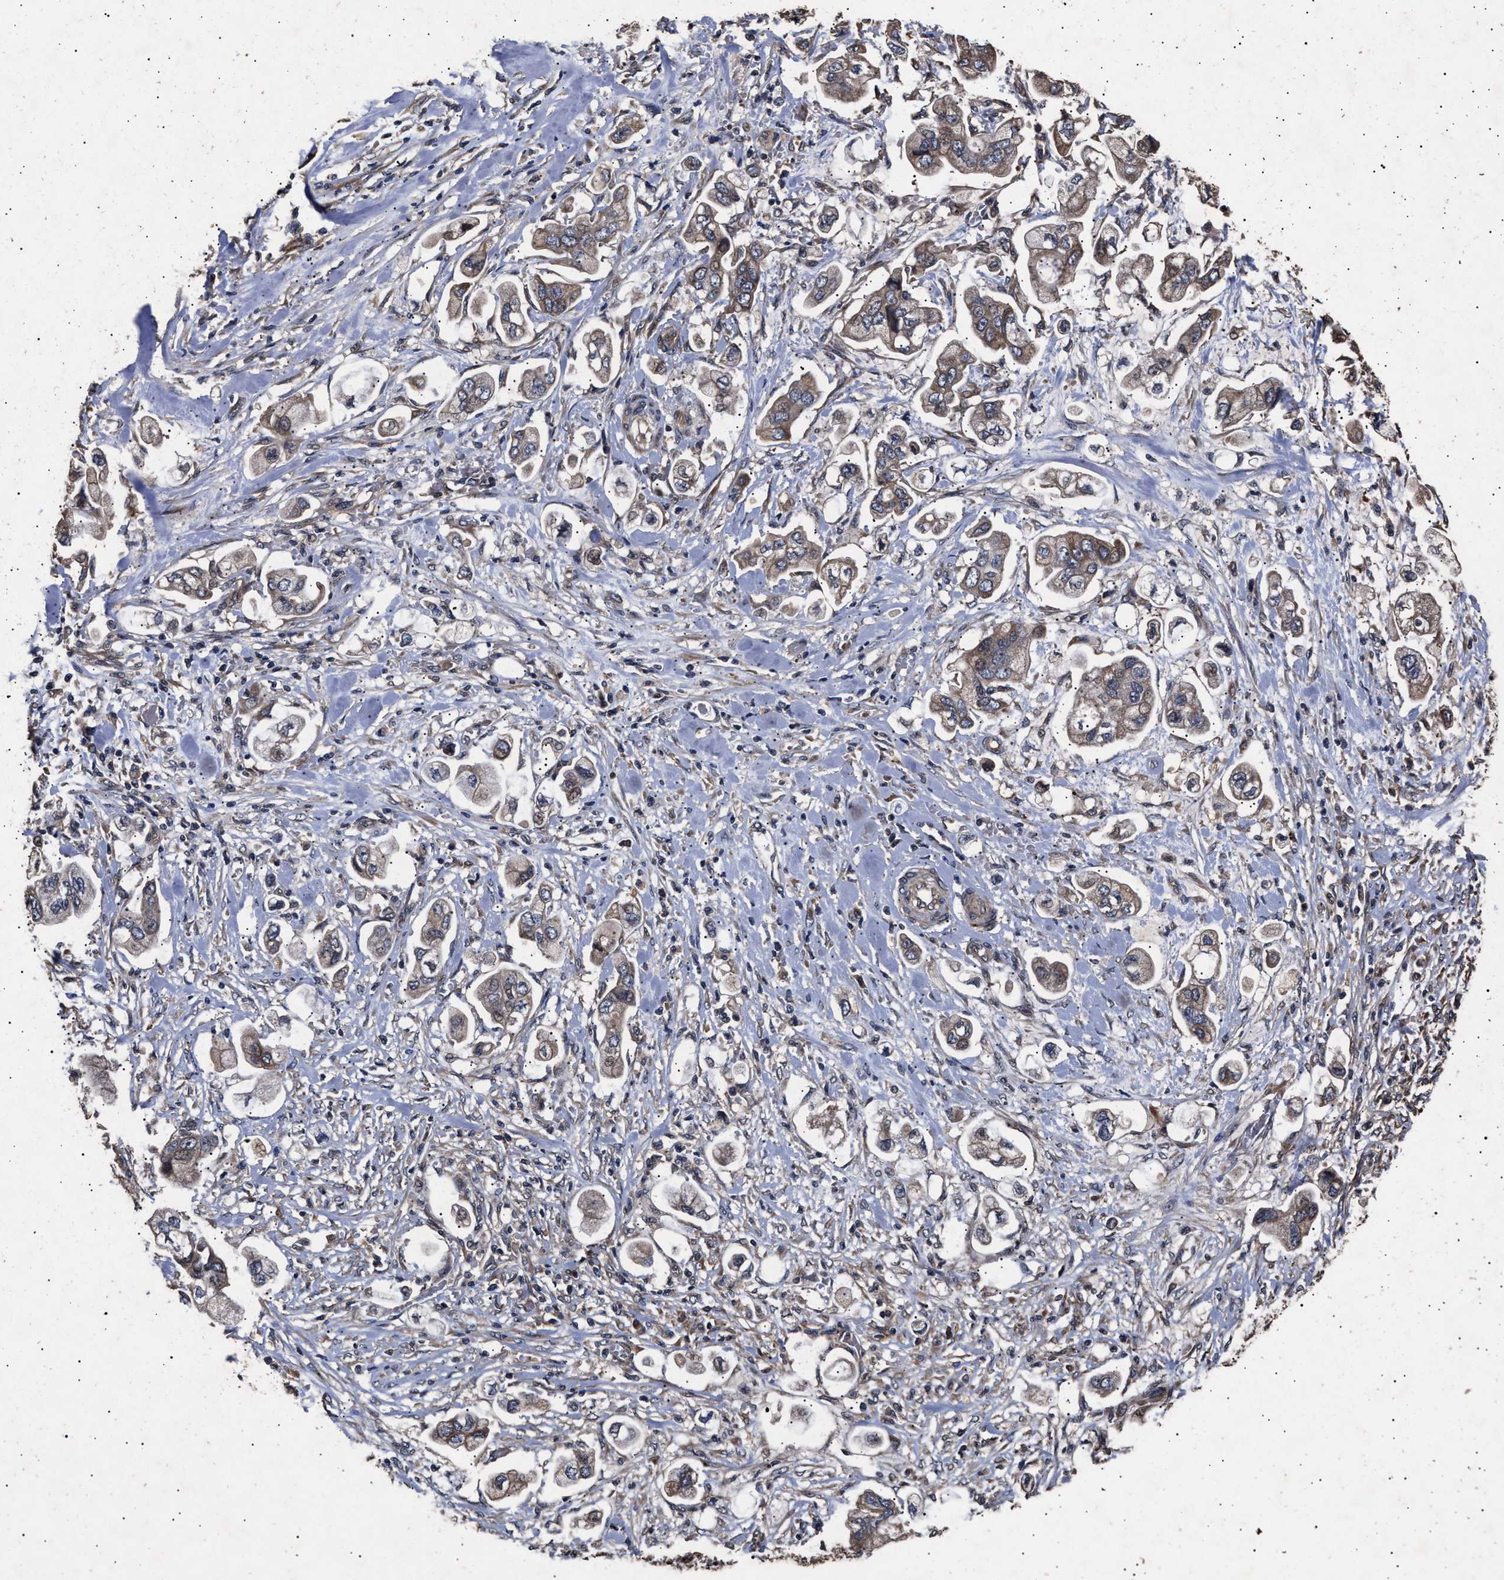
{"staining": {"intensity": "weak", "quantity": ">75%", "location": "cytoplasmic/membranous"}, "tissue": "stomach cancer", "cell_type": "Tumor cells", "image_type": "cancer", "snomed": [{"axis": "morphology", "description": "Adenocarcinoma, NOS"}, {"axis": "topography", "description": "Stomach"}], "caption": "Immunohistochemistry (IHC) (DAB) staining of human adenocarcinoma (stomach) demonstrates weak cytoplasmic/membranous protein staining in approximately >75% of tumor cells.", "gene": "ITGB5", "patient": {"sex": "male", "age": 62}}